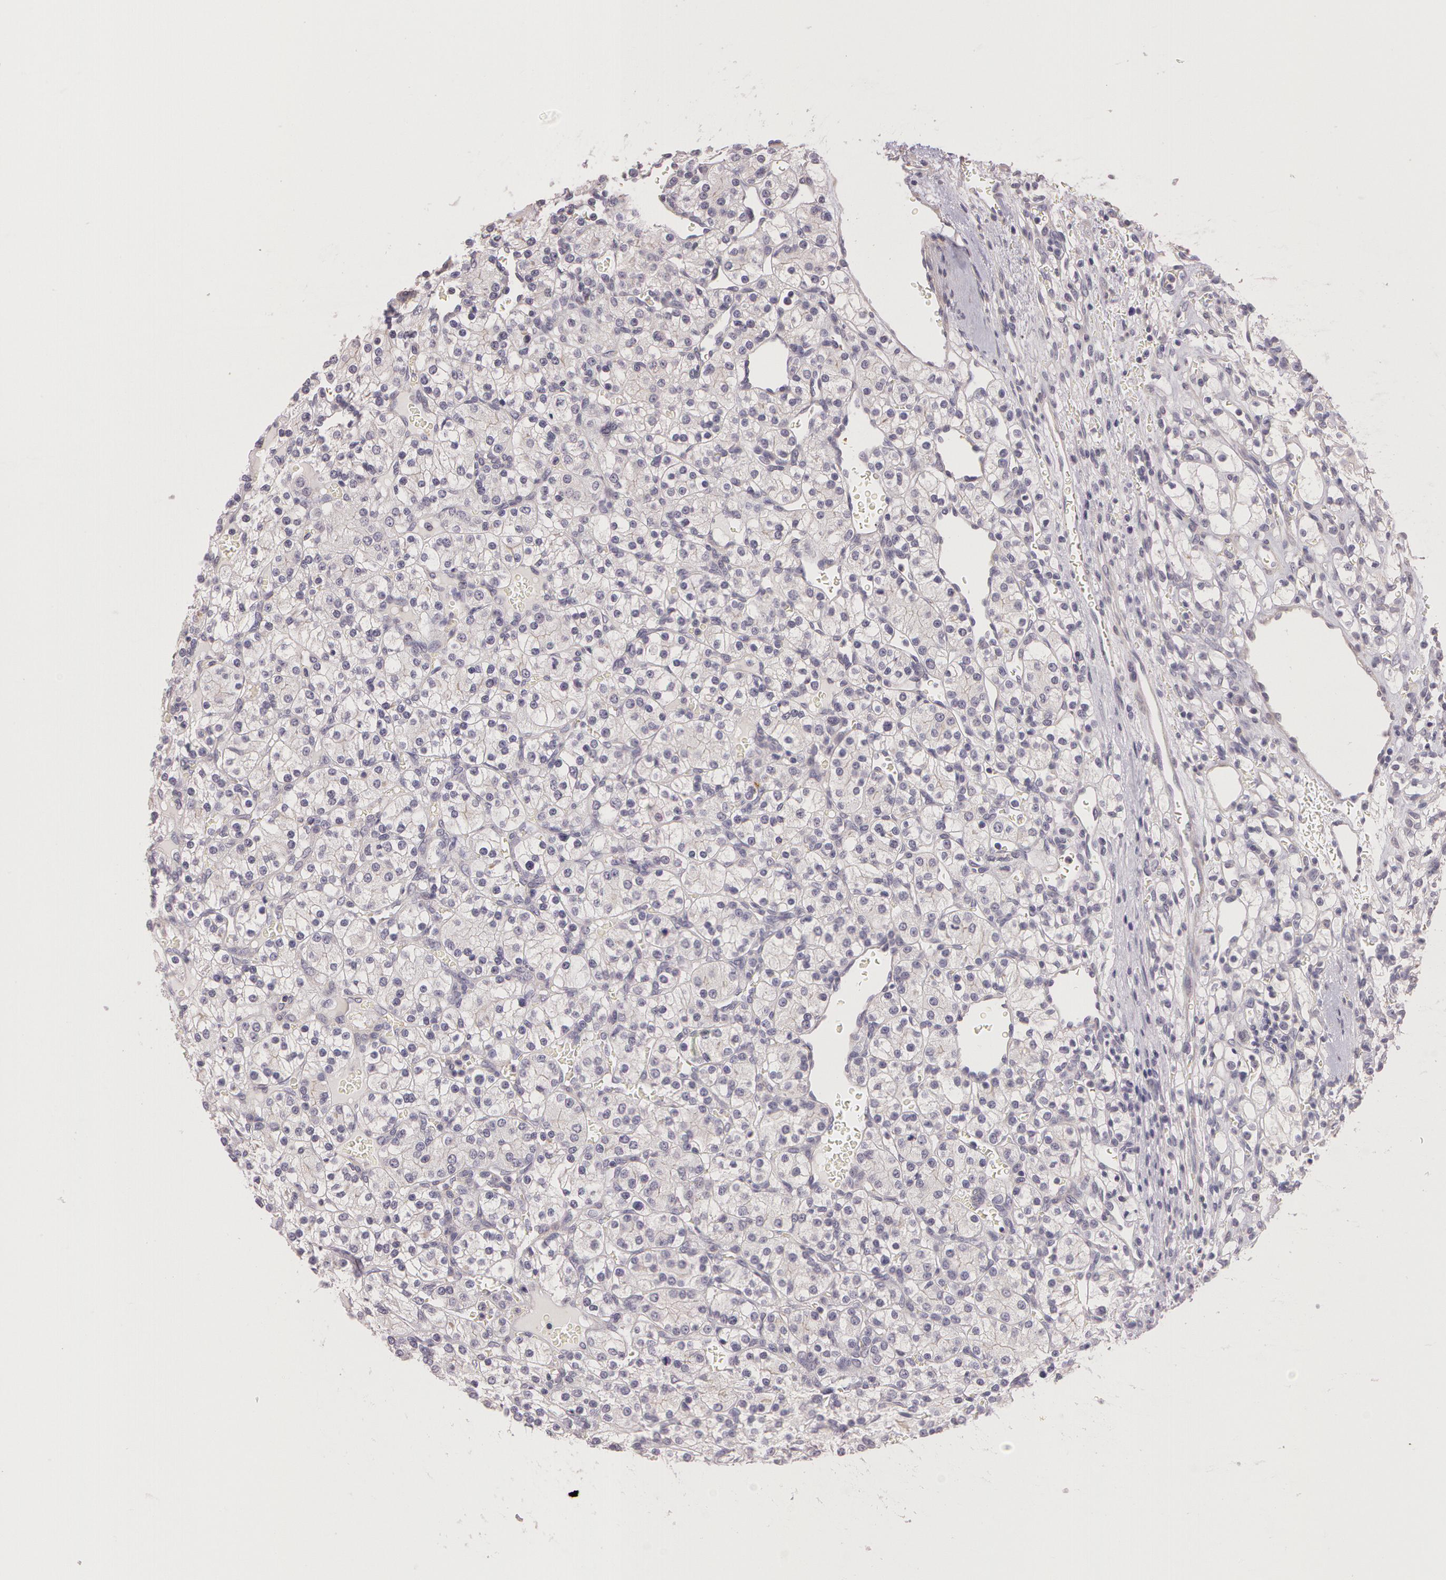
{"staining": {"intensity": "negative", "quantity": "none", "location": "none"}, "tissue": "renal cancer", "cell_type": "Tumor cells", "image_type": "cancer", "snomed": [{"axis": "morphology", "description": "Adenocarcinoma, NOS"}, {"axis": "topography", "description": "Kidney"}], "caption": "The micrograph demonstrates no staining of tumor cells in renal adenocarcinoma. The staining was performed using DAB (3,3'-diaminobenzidine) to visualize the protein expression in brown, while the nuclei were stained in blue with hematoxylin (Magnification: 20x).", "gene": "G2E3", "patient": {"sex": "female", "age": 62}}